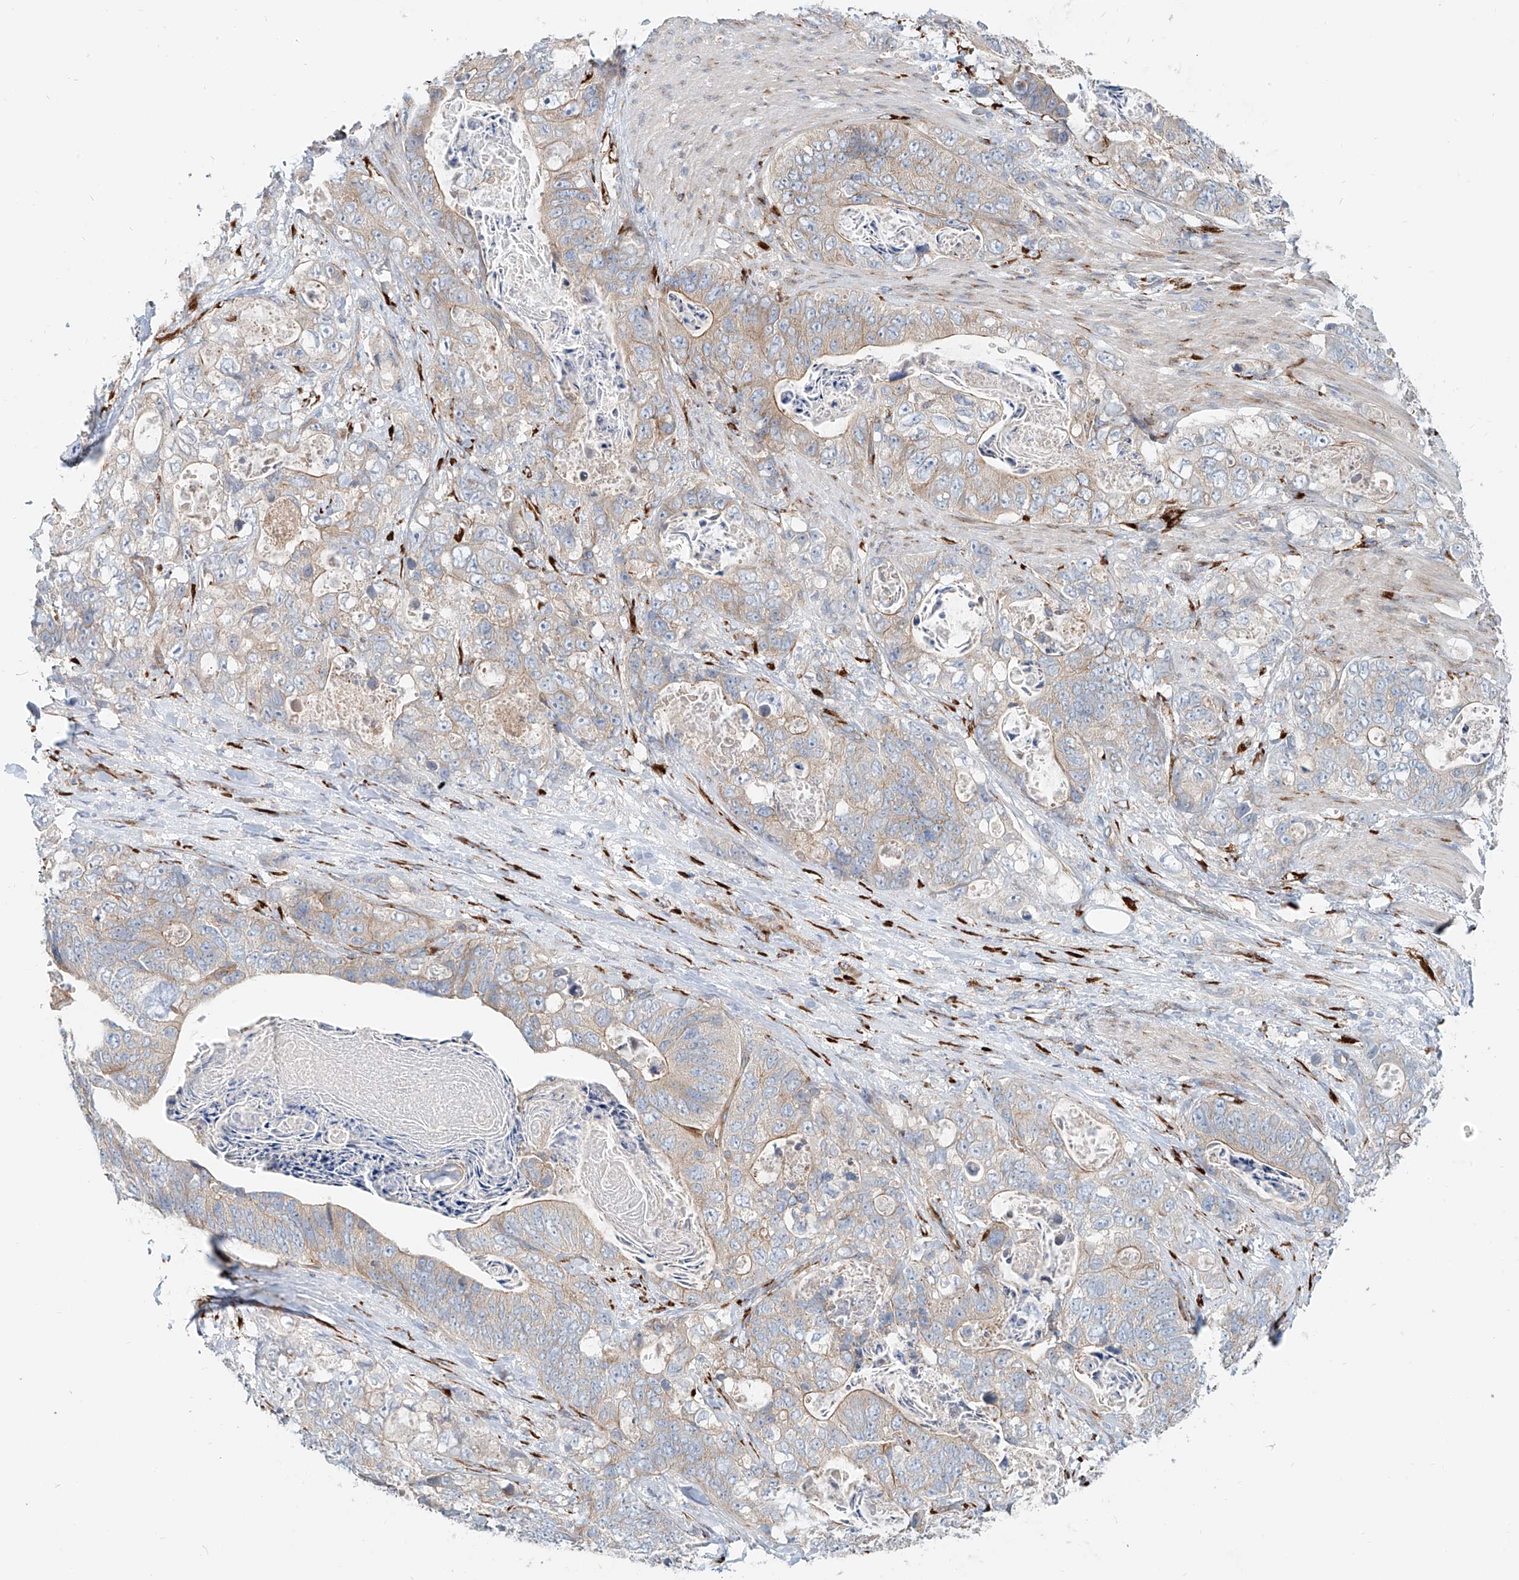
{"staining": {"intensity": "weak", "quantity": "25%-75%", "location": "cytoplasmic/membranous"}, "tissue": "stomach cancer", "cell_type": "Tumor cells", "image_type": "cancer", "snomed": [{"axis": "morphology", "description": "Normal tissue, NOS"}, {"axis": "morphology", "description": "Adenocarcinoma, NOS"}, {"axis": "topography", "description": "Stomach"}], "caption": "A brown stain highlights weak cytoplasmic/membranous expression of a protein in human adenocarcinoma (stomach) tumor cells.", "gene": "SNAP29", "patient": {"sex": "female", "age": 89}}